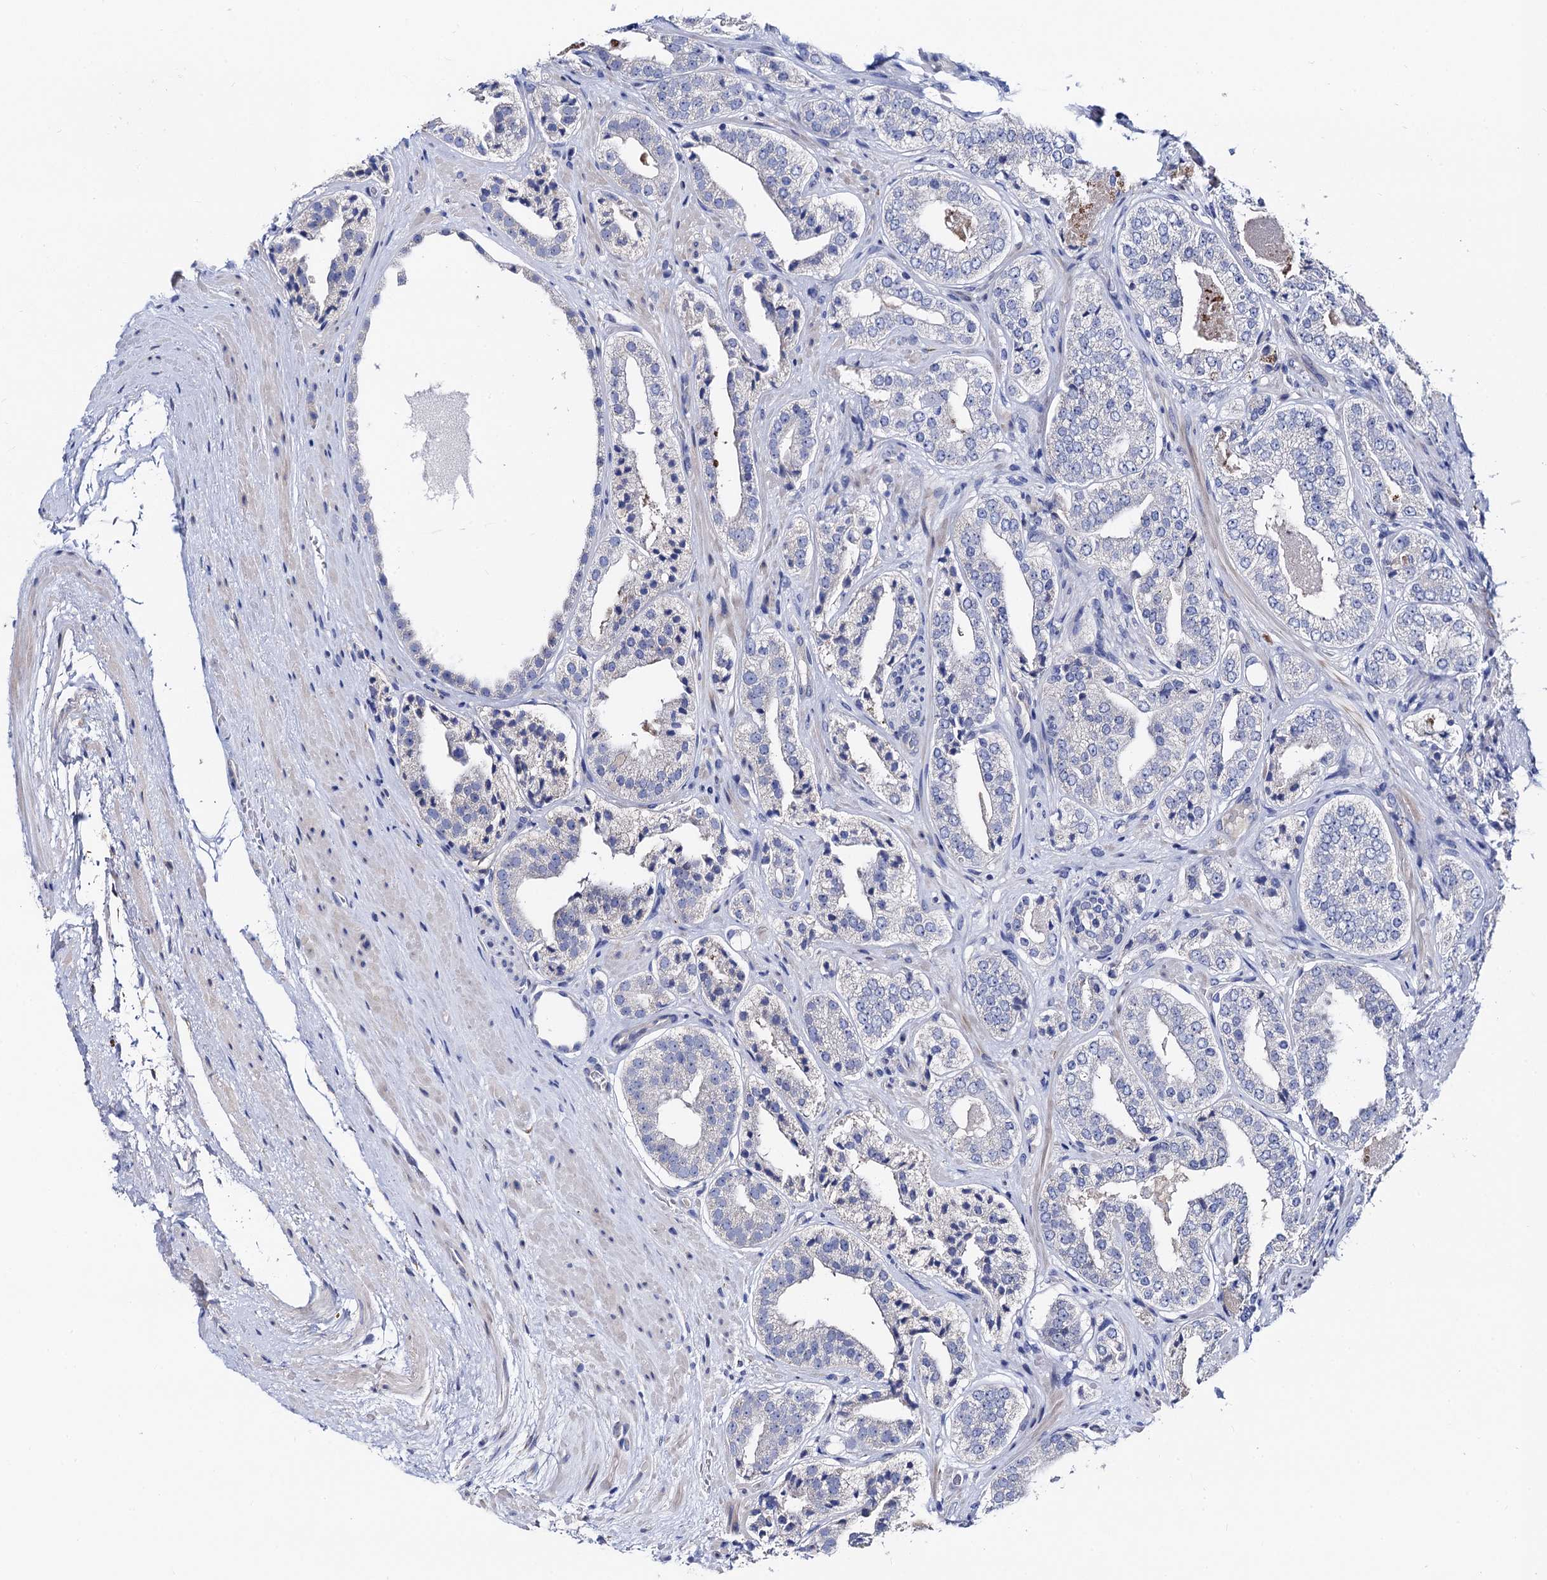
{"staining": {"intensity": "negative", "quantity": "none", "location": "none"}, "tissue": "prostate cancer", "cell_type": "Tumor cells", "image_type": "cancer", "snomed": [{"axis": "morphology", "description": "Adenocarcinoma, High grade"}, {"axis": "topography", "description": "Prostate"}], "caption": "High power microscopy histopathology image of an immunohistochemistry histopathology image of prostate cancer, revealing no significant positivity in tumor cells.", "gene": "FREM3", "patient": {"sex": "male", "age": 71}}